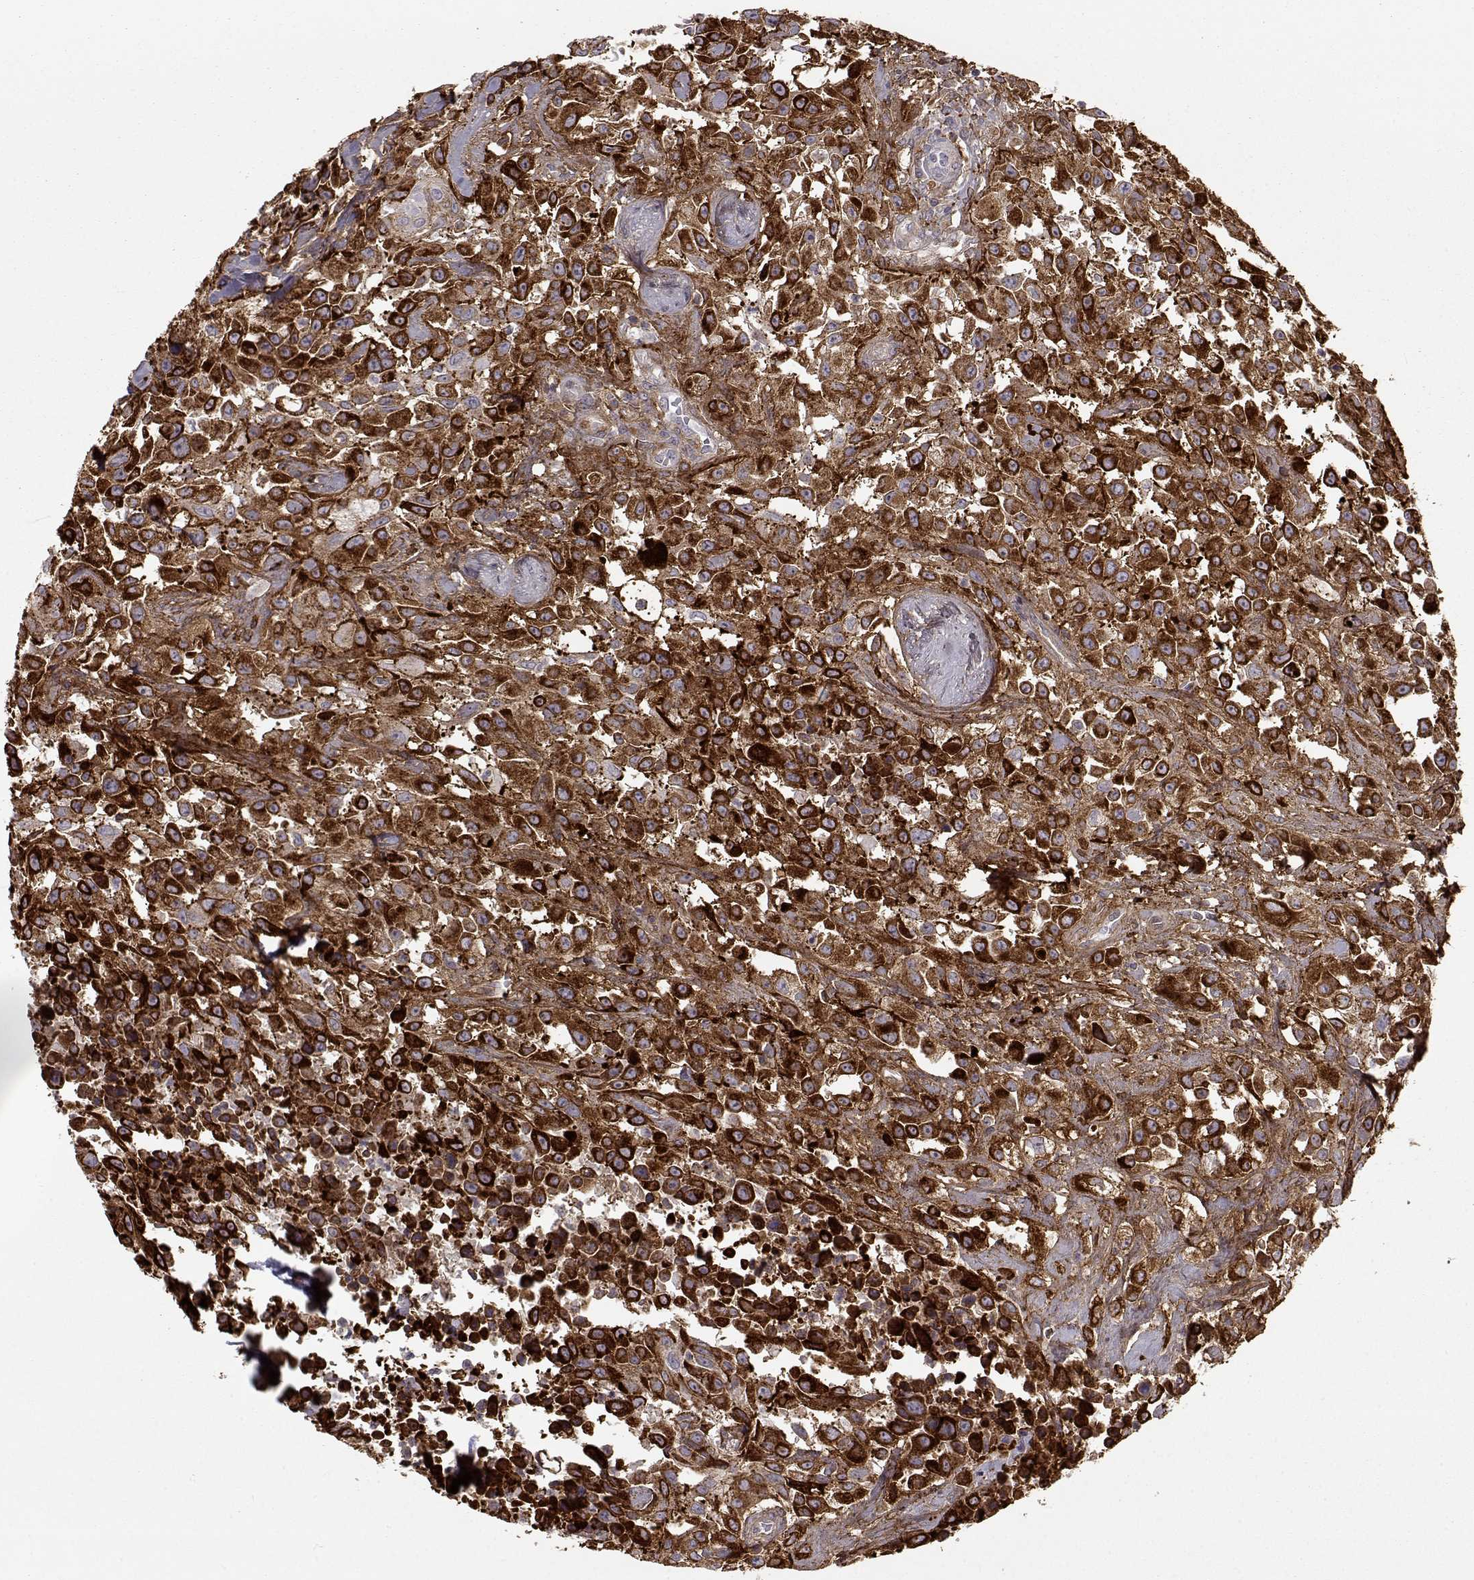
{"staining": {"intensity": "strong", "quantity": ">75%", "location": "cytoplasmic/membranous"}, "tissue": "urothelial cancer", "cell_type": "Tumor cells", "image_type": "cancer", "snomed": [{"axis": "morphology", "description": "Urothelial carcinoma, High grade"}, {"axis": "topography", "description": "Urinary bladder"}], "caption": "High-grade urothelial carcinoma stained with DAB (3,3'-diaminobenzidine) immunohistochemistry (IHC) shows high levels of strong cytoplasmic/membranous expression in about >75% of tumor cells.", "gene": "LAMB3", "patient": {"sex": "male", "age": 79}}